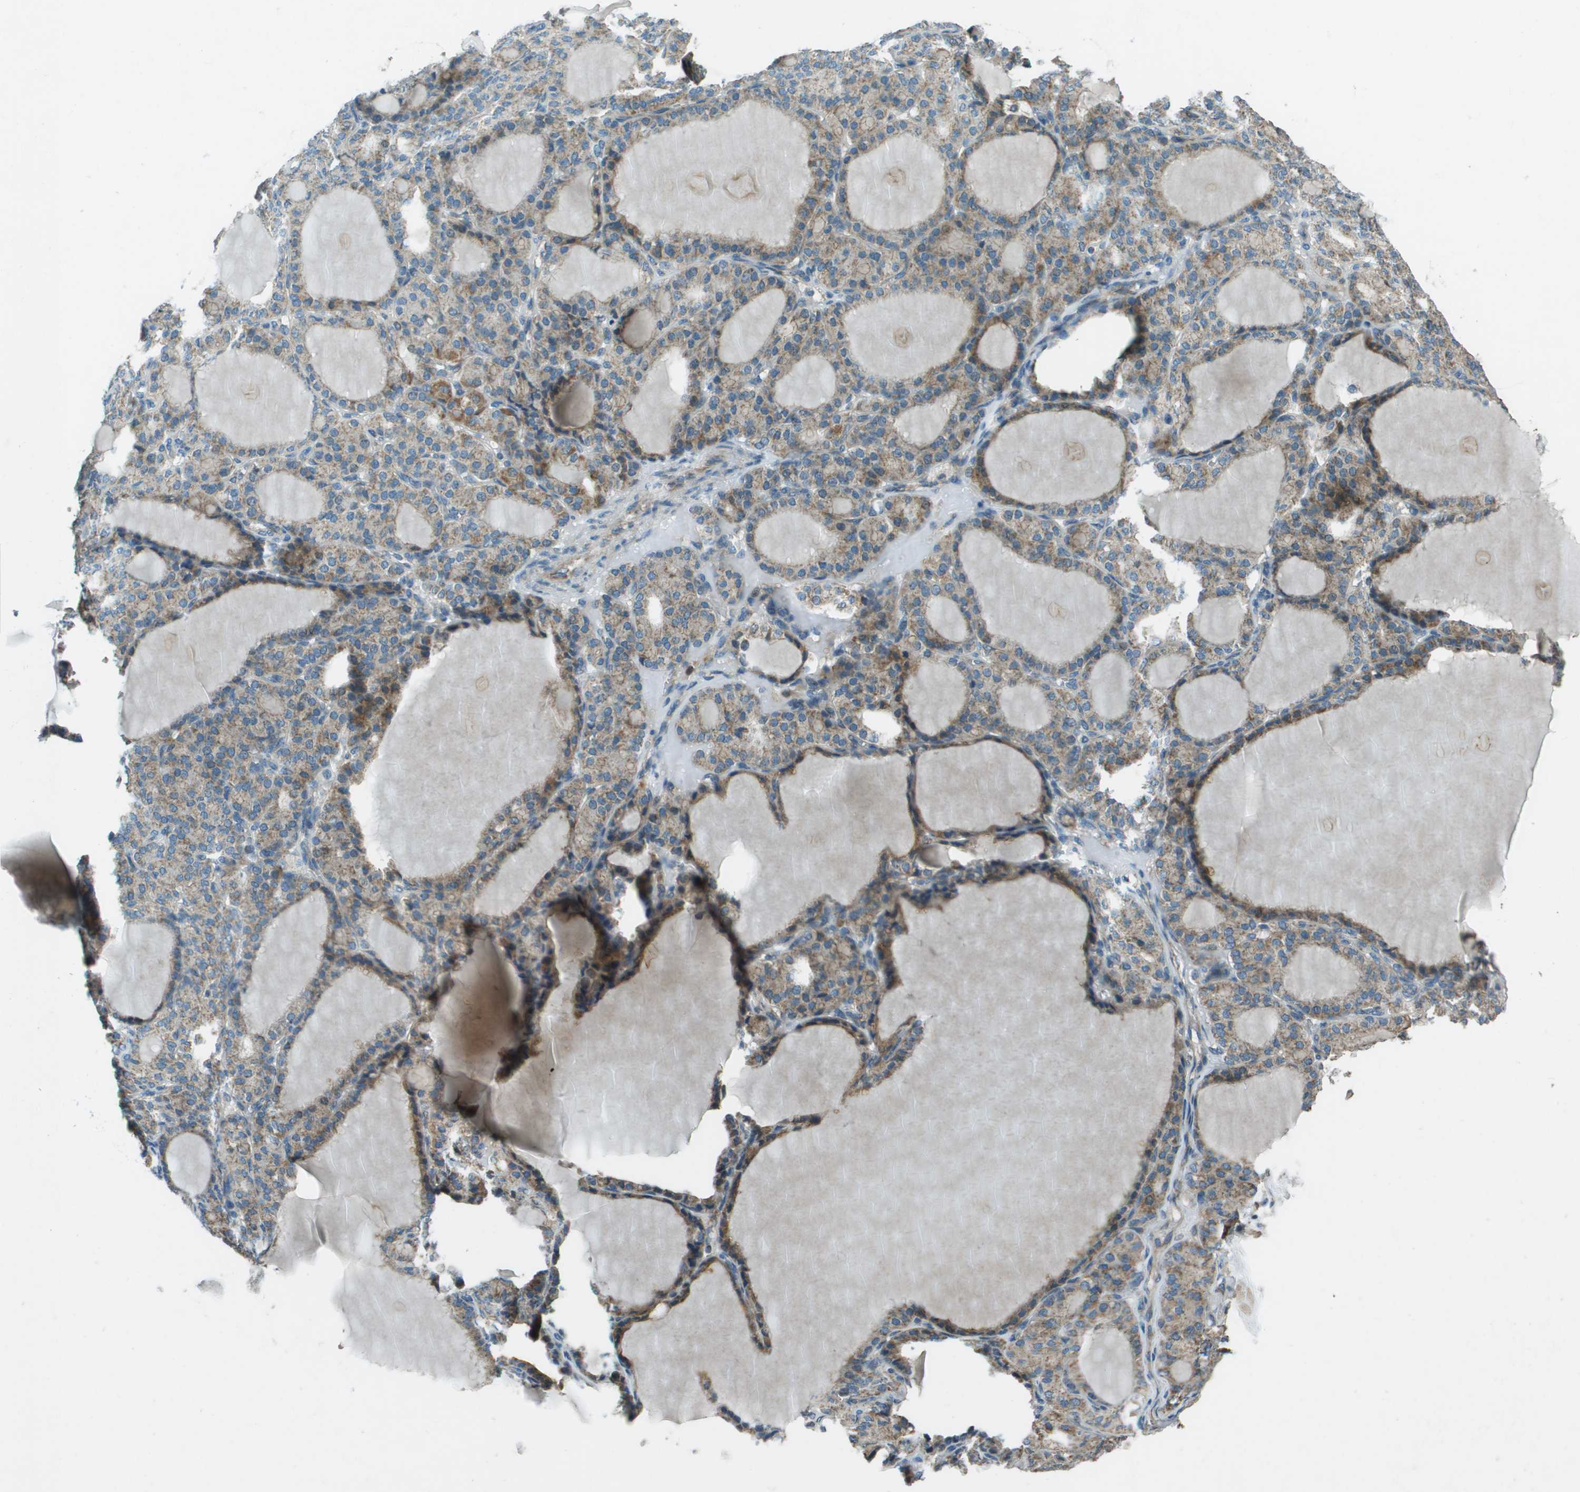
{"staining": {"intensity": "moderate", "quantity": ">75%", "location": "cytoplasmic/membranous"}, "tissue": "thyroid gland", "cell_type": "Glandular cells", "image_type": "normal", "snomed": [{"axis": "morphology", "description": "Normal tissue, NOS"}, {"axis": "topography", "description": "Thyroid gland"}], "caption": "Protein staining demonstrates moderate cytoplasmic/membranous expression in approximately >75% of glandular cells in unremarkable thyroid gland.", "gene": "MIGA1", "patient": {"sex": "female", "age": 28}}